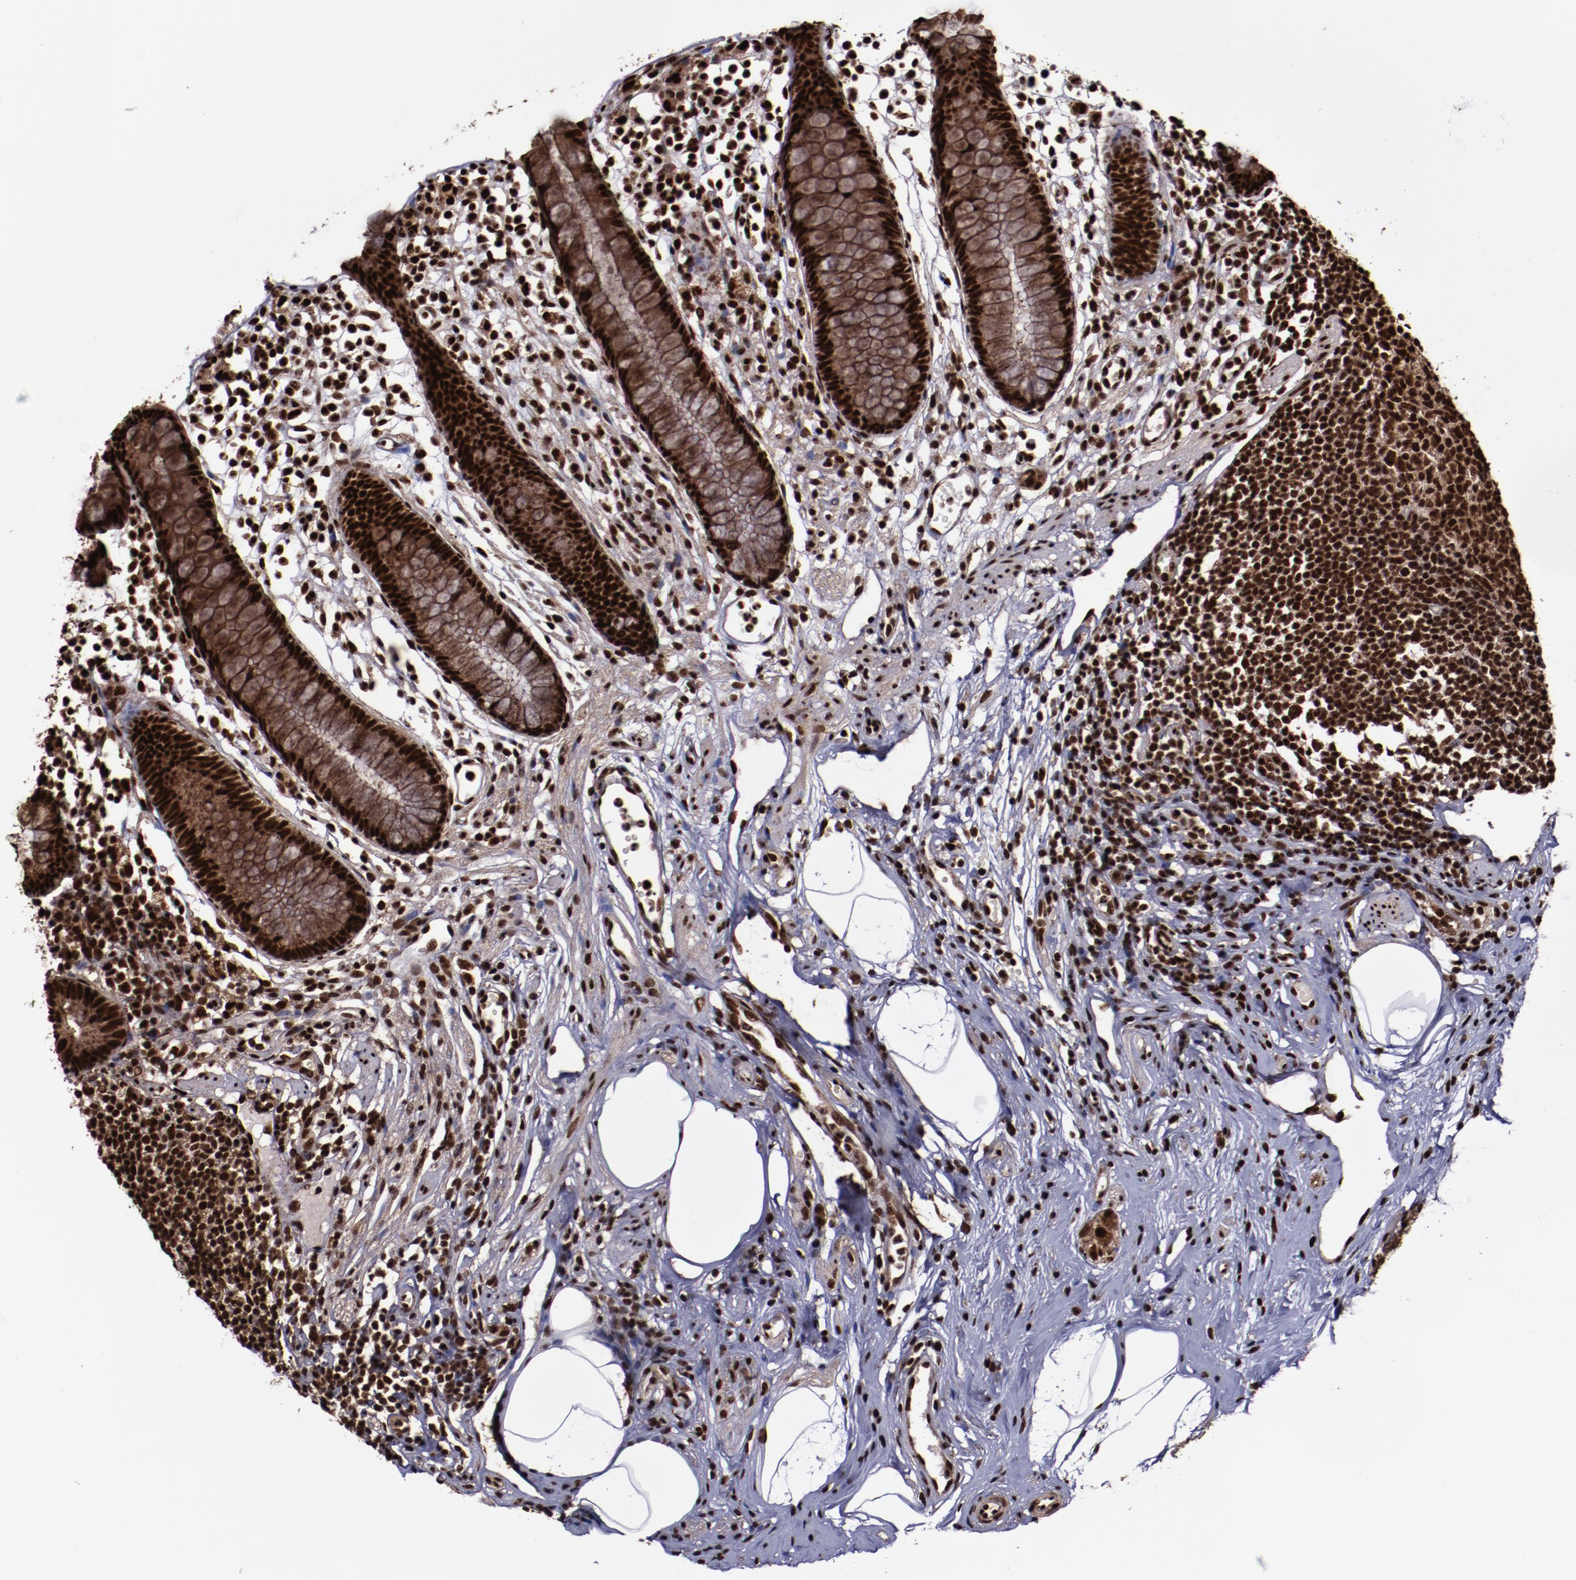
{"staining": {"intensity": "strong", "quantity": ">75%", "location": "cytoplasmic/membranous,nuclear"}, "tissue": "appendix", "cell_type": "Glandular cells", "image_type": "normal", "snomed": [{"axis": "morphology", "description": "Normal tissue, NOS"}, {"axis": "topography", "description": "Appendix"}], "caption": "Immunohistochemical staining of normal human appendix shows >75% levels of strong cytoplasmic/membranous,nuclear protein positivity in approximately >75% of glandular cells.", "gene": "SNW1", "patient": {"sex": "male", "age": 38}}